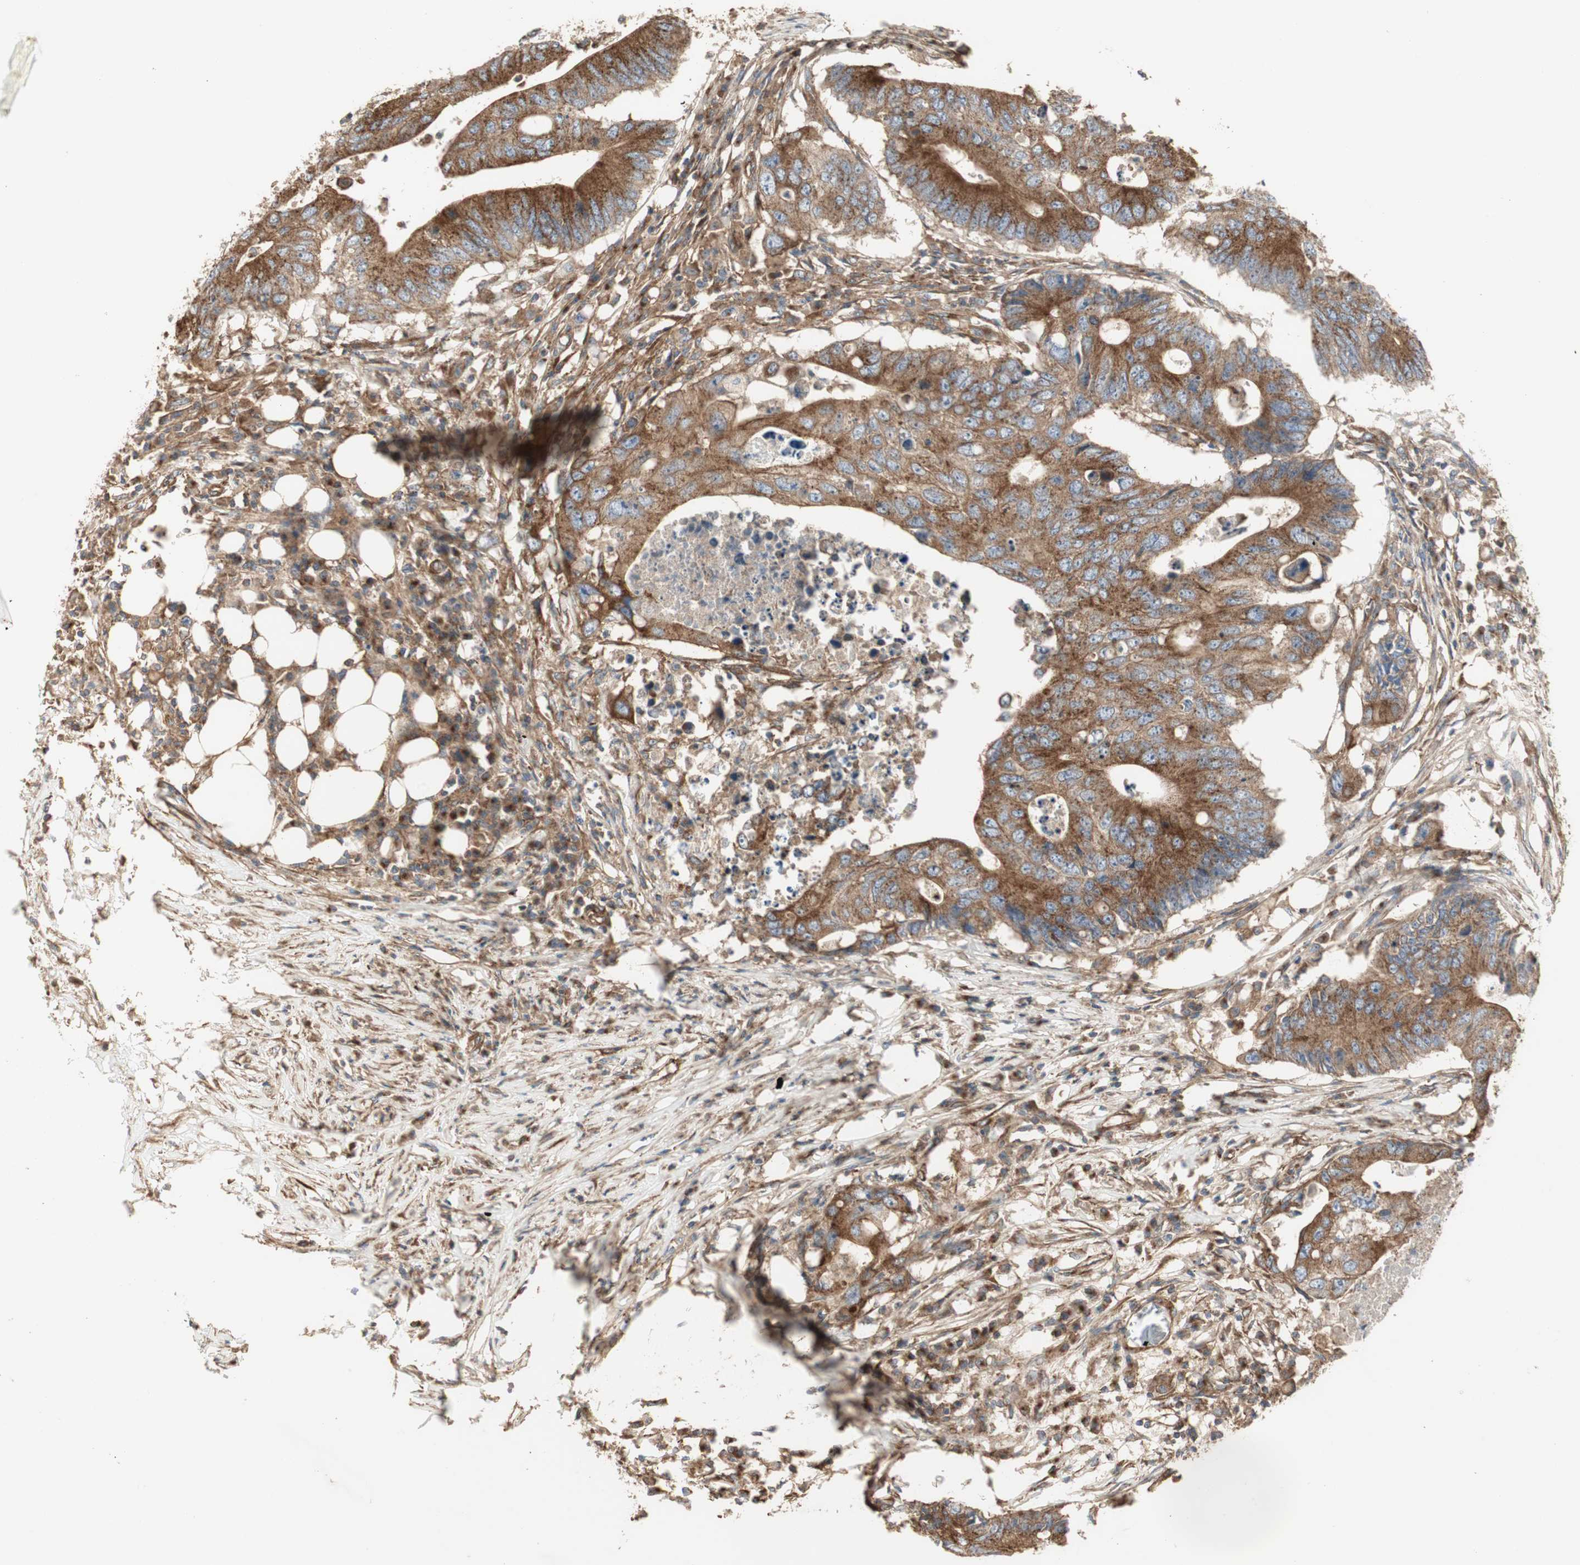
{"staining": {"intensity": "strong", "quantity": ">75%", "location": "cytoplasmic/membranous"}, "tissue": "colorectal cancer", "cell_type": "Tumor cells", "image_type": "cancer", "snomed": [{"axis": "morphology", "description": "Adenocarcinoma, NOS"}, {"axis": "topography", "description": "Colon"}], "caption": "Brown immunohistochemical staining in human colorectal cancer (adenocarcinoma) shows strong cytoplasmic/membranous positivity in approximately >75% of tumor cells.", "gene": "H6PD", "patient": {"sex": "male", "age": 71}}